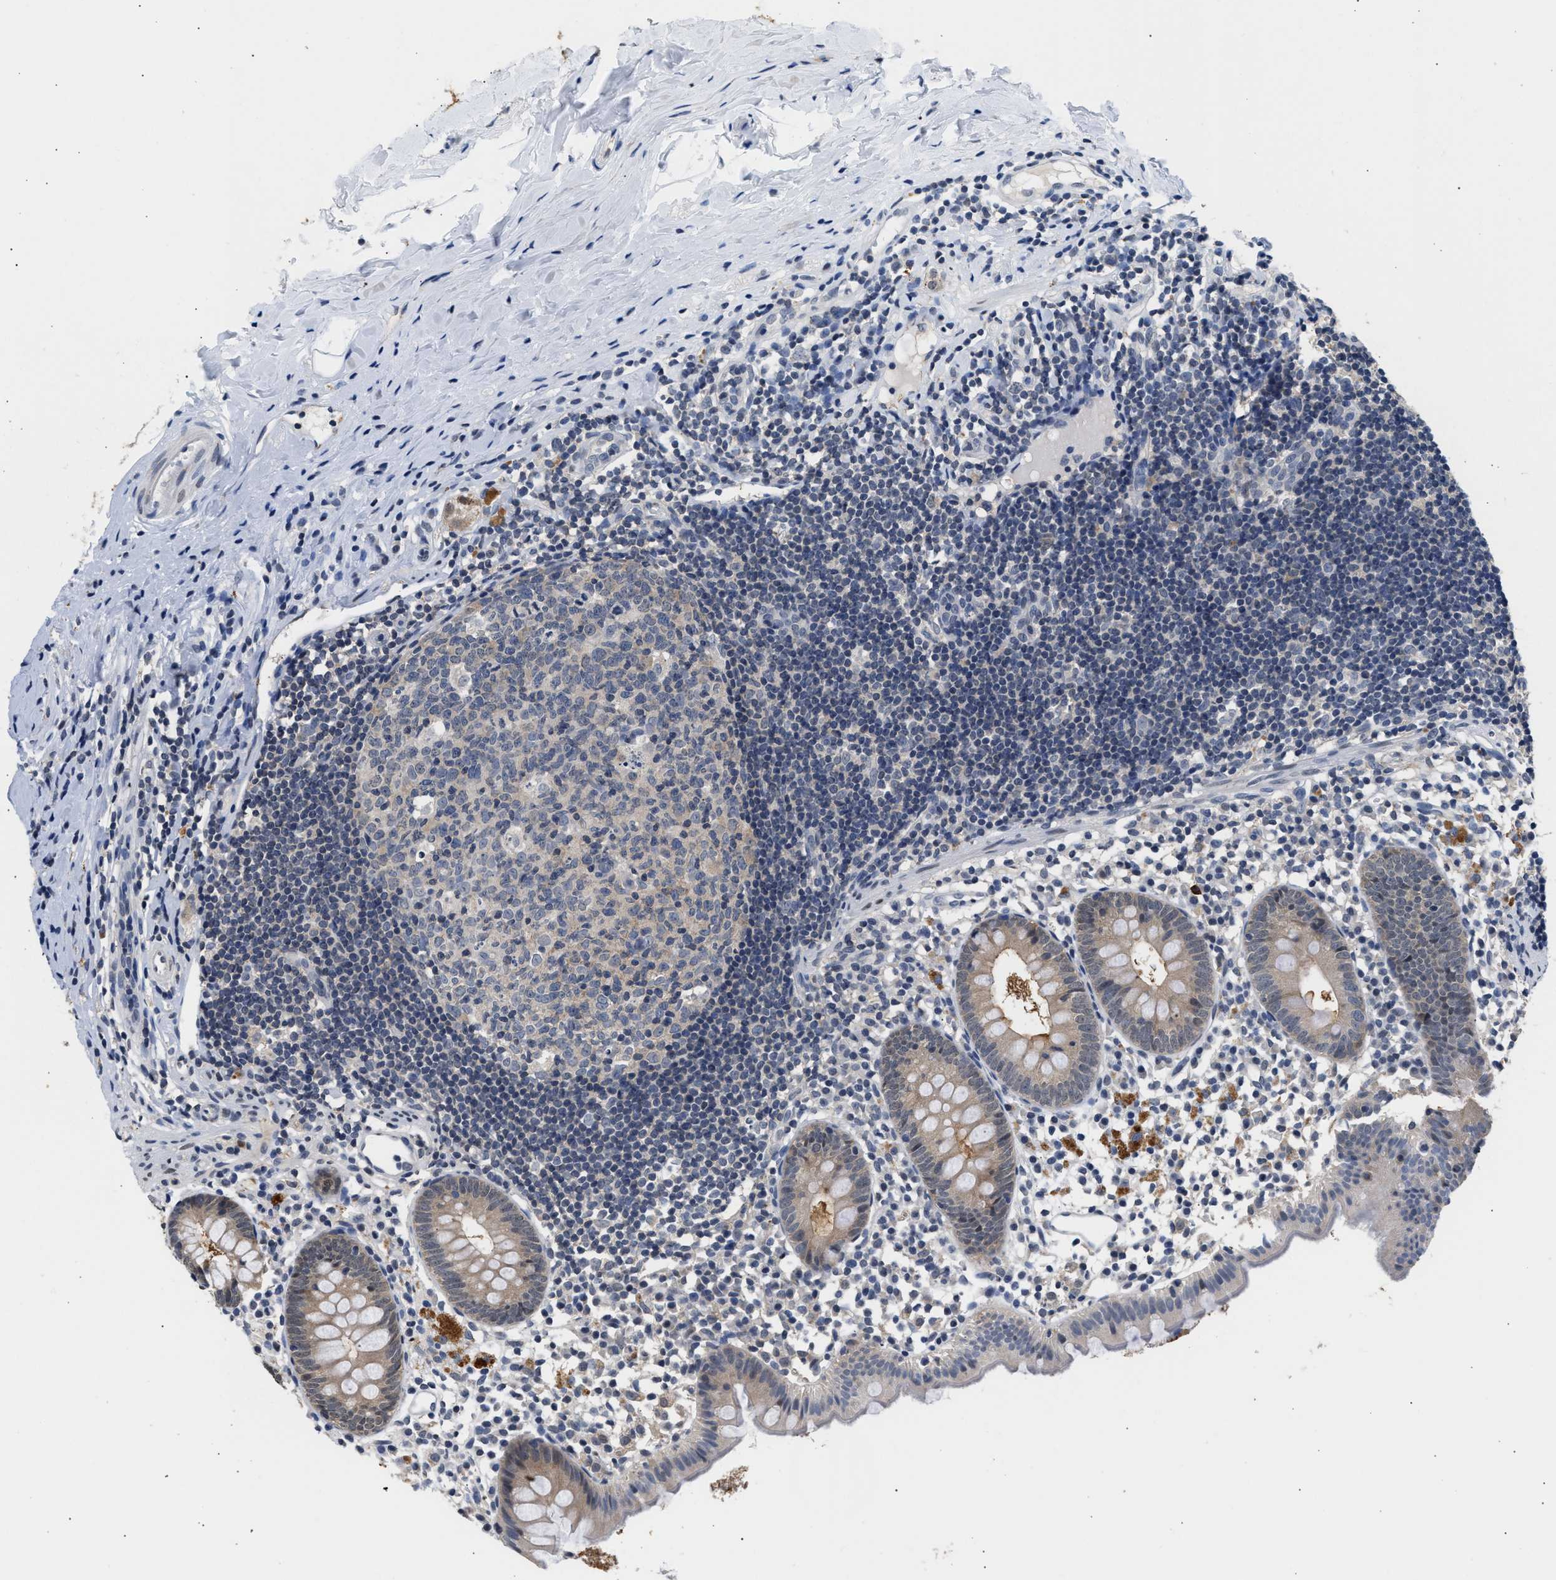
{"staining": {"intensity": "moderate", "quantity": "<25%", "location": "cytoplasmic/membranous"}, "tissue": "appendix", "cell_type": "Glandular cells", "image_type": "normal", "snomed": [{"axis": "morphology", "description": "Normal tissue, NOS"}, {"axis": "topography", "description": "Appendix"}], "caption": "Appendix stained with a brown dye demonstrates moderate cytoplasmic/membranous positive positivity in about <25% of glandular cells.", "gene": "PPM1L", "patient": {"sex": "female", "age": 20}}